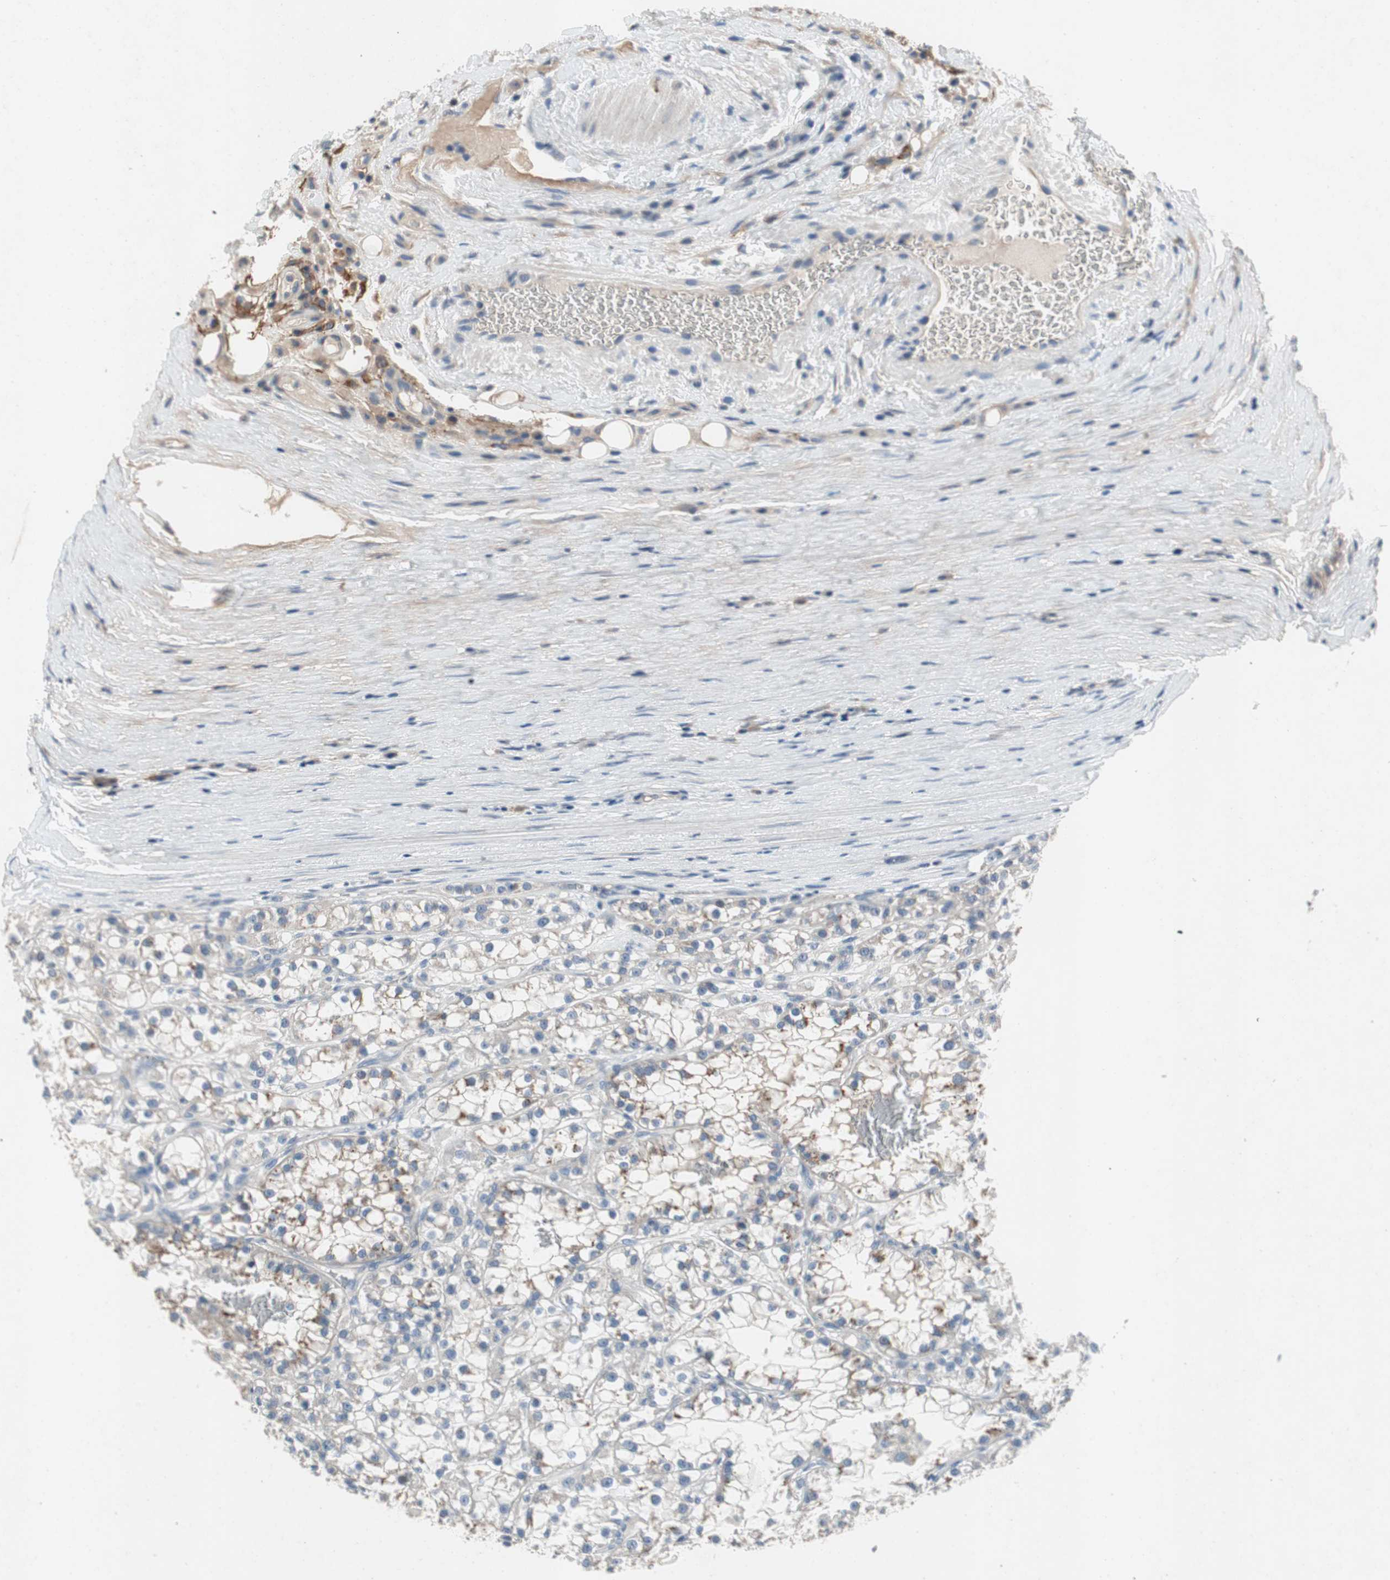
{"staining": {"intensity": "moderate", "quantity": "<25%", "location": "cytoplasmic/membranous"}, "tissue": "renal cancer", "cell_type": "Tumor cells", "image_type": "cancer", "snomed": [{"axis": "morphology", "description": "Adenocarcinoma, NOS"}, {"axis": "topography", "description": "Kidney"}], "caption": "Brown immunohistochemical staining in human renal cancer (adenocarcinoma) displays moderate cytoplasmic/membranous staining in about <25% of tumor cells. The staining was performed using DAB (3,3'-diaminobenzidine), with brown indicating positive protein expression. Nuclei are stained blue with hematoxylin.", "gene": "ALPL", "patient": {"sex": "female", "age": 52}}